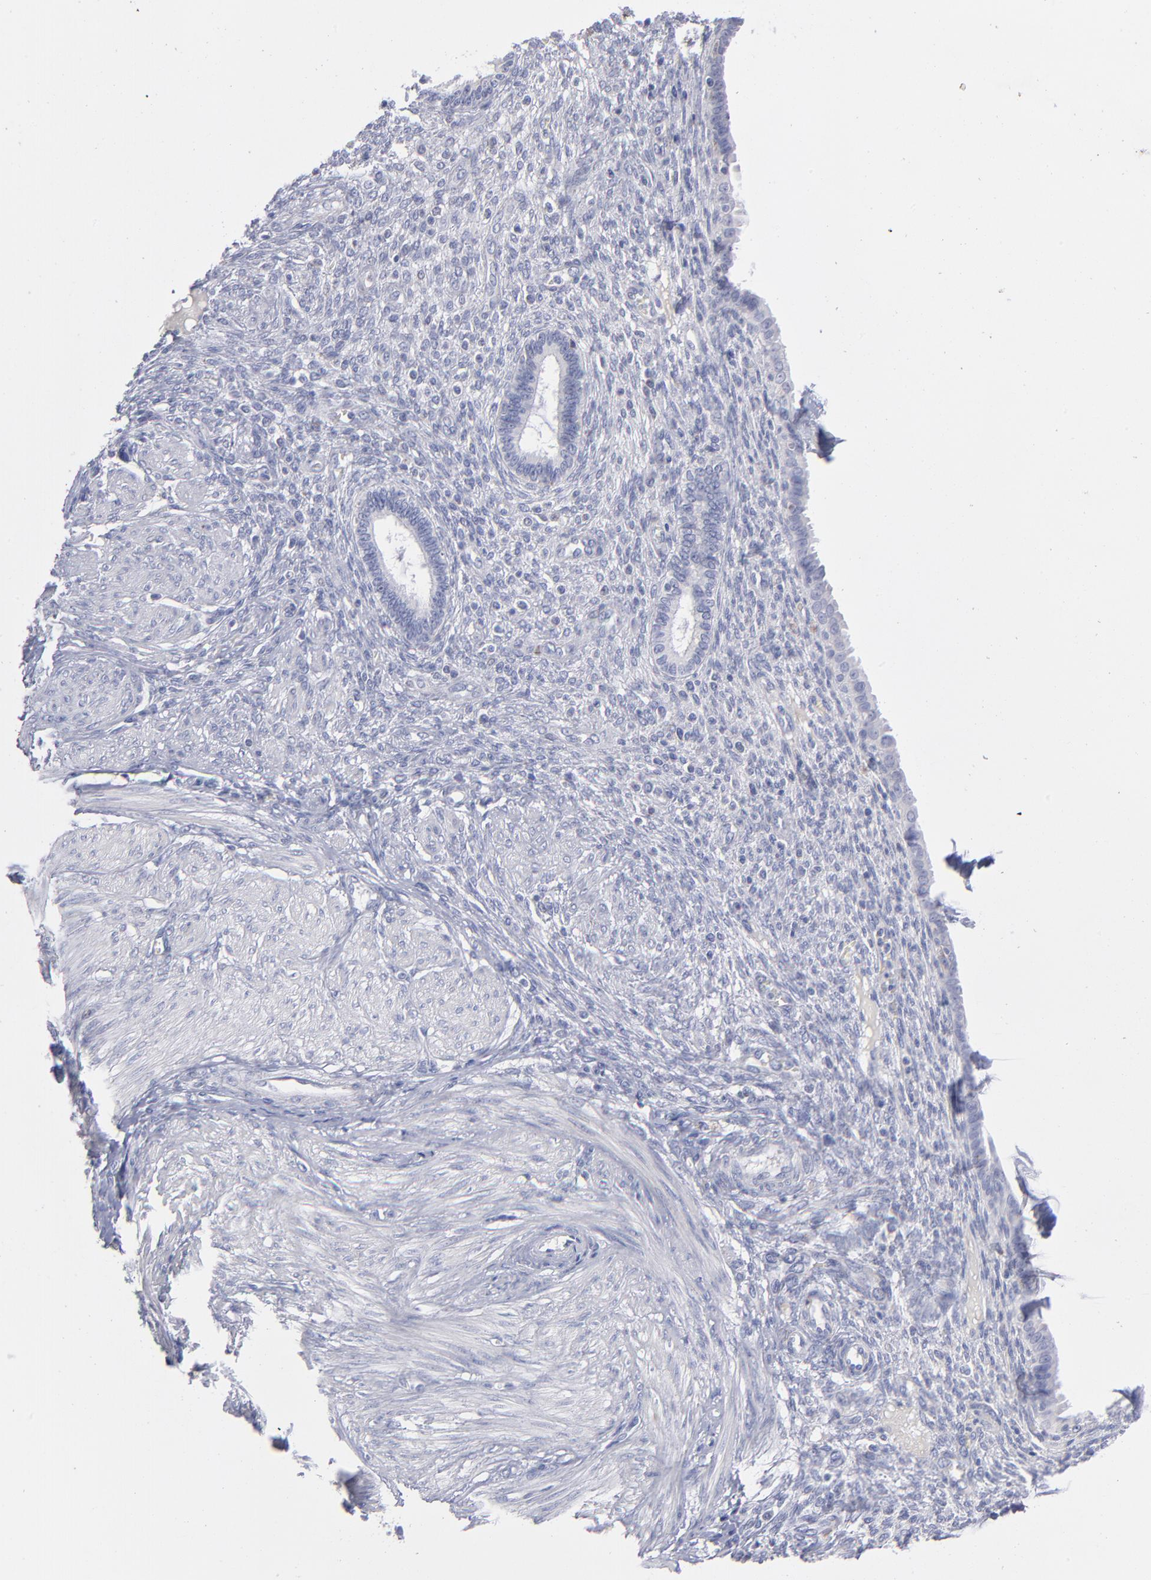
{"staining": {"intensity": "negative", "quantity": "none", "location": "none"}, "tissue": "endometrium", "cell_type": "Cells in endometrial stroma", "image_type": "normal", "snomed": [{"axis": "morphology", "description": "Normal tissue, NOS"}, {"axis": "topography", "description": "Endometrium"}], "caption": "The immunohistochemistry (IHC) histopathology image has no significant staining in cells in endometrial stroma of endometrium. (DAB immunohistochemistry (IHC) visualized using brightfield microscopy, high magnification).", "gene": "MTHFD2", "patient": {"sex": "female", "age": 72}}